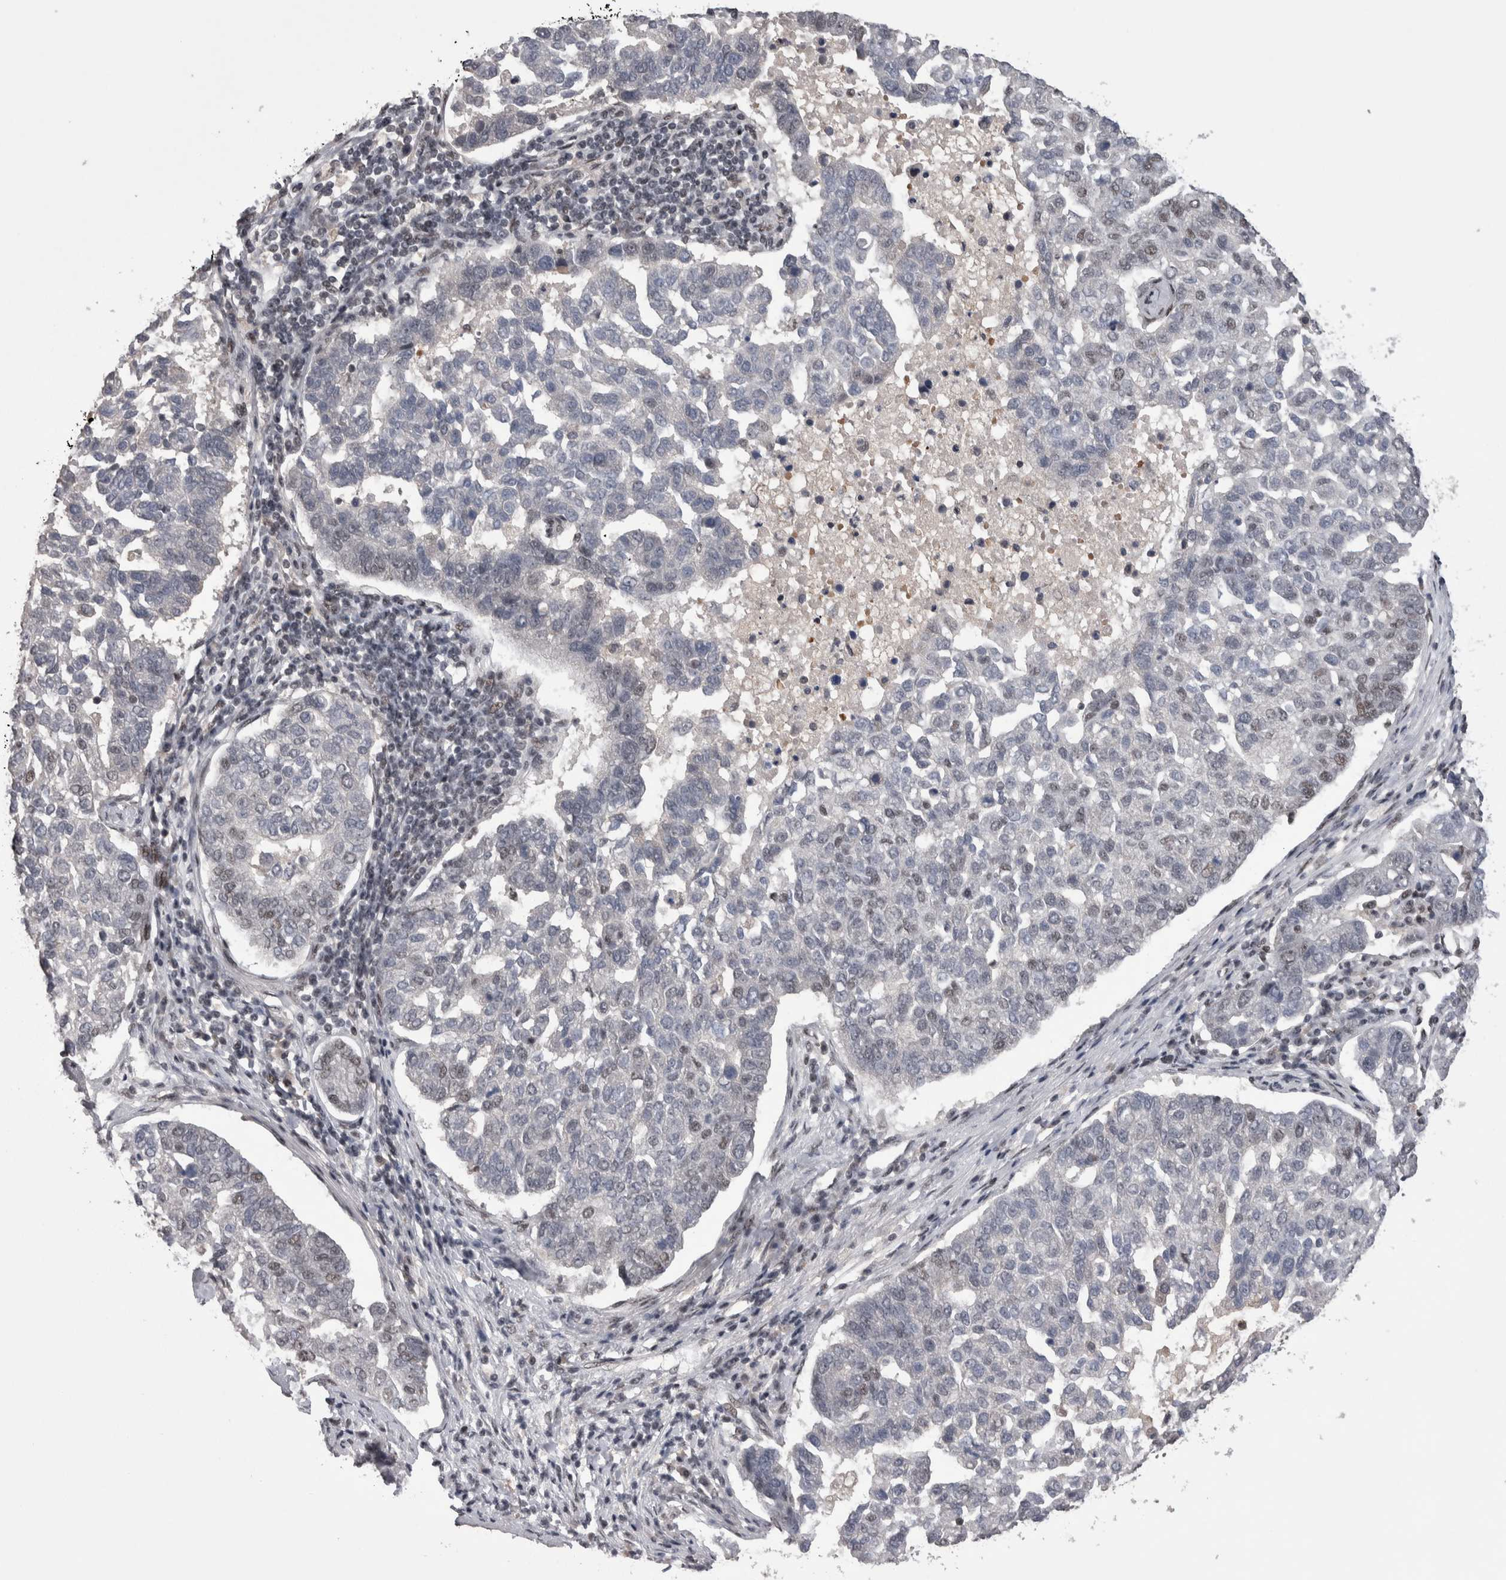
{"staining": {"intensity": "weak", "quantity": "<25%", "location": "nuclear"}, "tissue": "pancreatic cancer", "cell_type": "Tumor cells", "image_type": "cancer", "snomed": [{"axis": "morphology", "description": "Adenocarcinoma, NOS"}, {"axis": "topography", "description": "Pancreas"}], "caption": "This is an immunohistochemistry (IHC) photomicrograph of human pancreatic cancer (adenocarcinoma). There is no staining in tumor cells.", "gene": "DMTF1", "patient": {"sex": "female", "age": 61}}